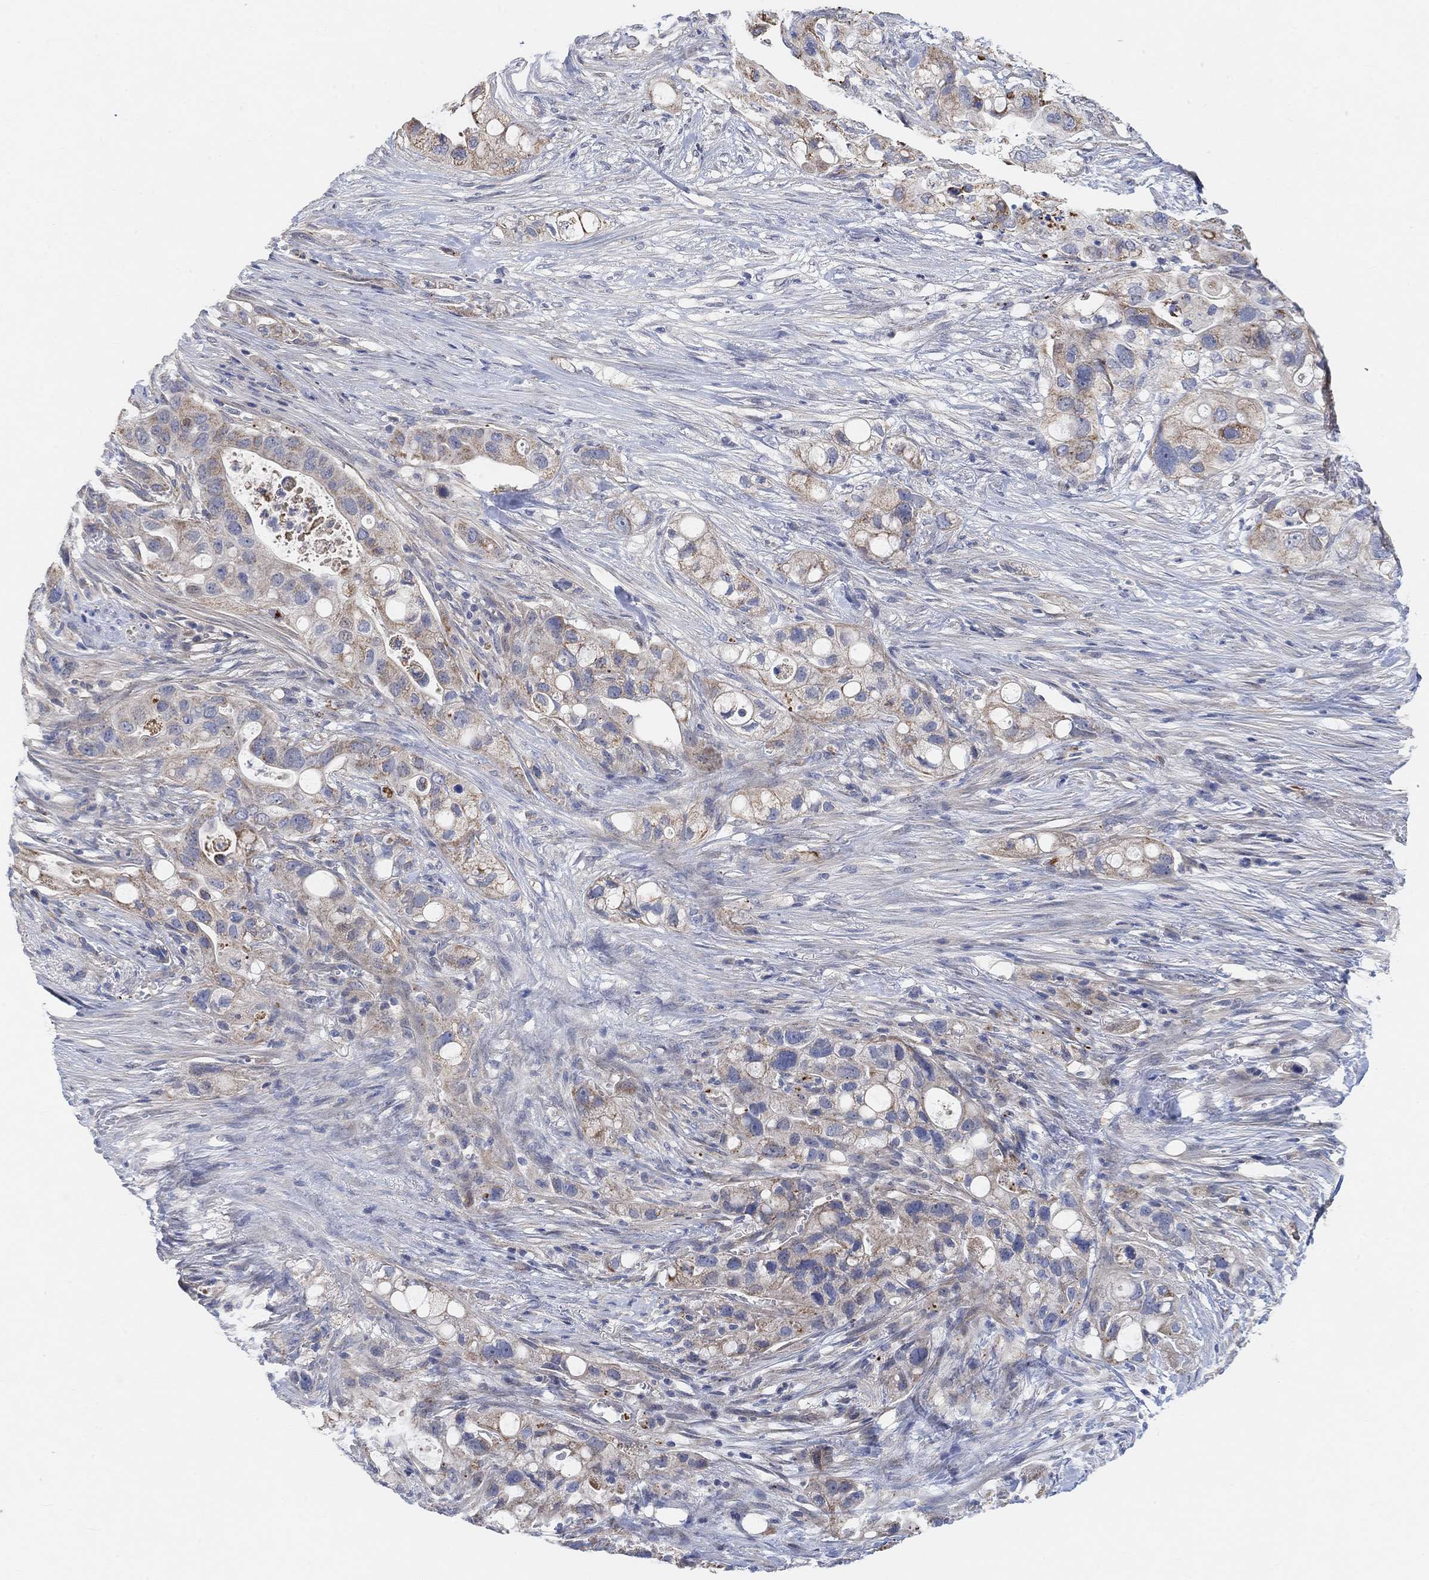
{"staining": {"intensity": "moderate", "quantity": "25%-75%", "location": "cytoplasmic/membranous"}, "tissue": "pancreatic cancer", "cell_type": "Tumor cells", "image_type": "cancer", "snomed": [{"axis": "morphology", "description": "Adenocarcinoma, NOS"}, {"axis": "topography", "description": "Pancreas"}], "caption": "Protein staining of pancreatic cancer tissue exhibits moderate cytoplasmic/membranous positivity in approximately 25%-75% of tumor cells. The protein is stained brown, and the nuclei are stained in blue (DAB (3,3'-diaminobenzidine) IHC with brightfield microscopy, high magnification).", "gene": "HCRTR1", "patient": {"sex": "female", "age": 72}}